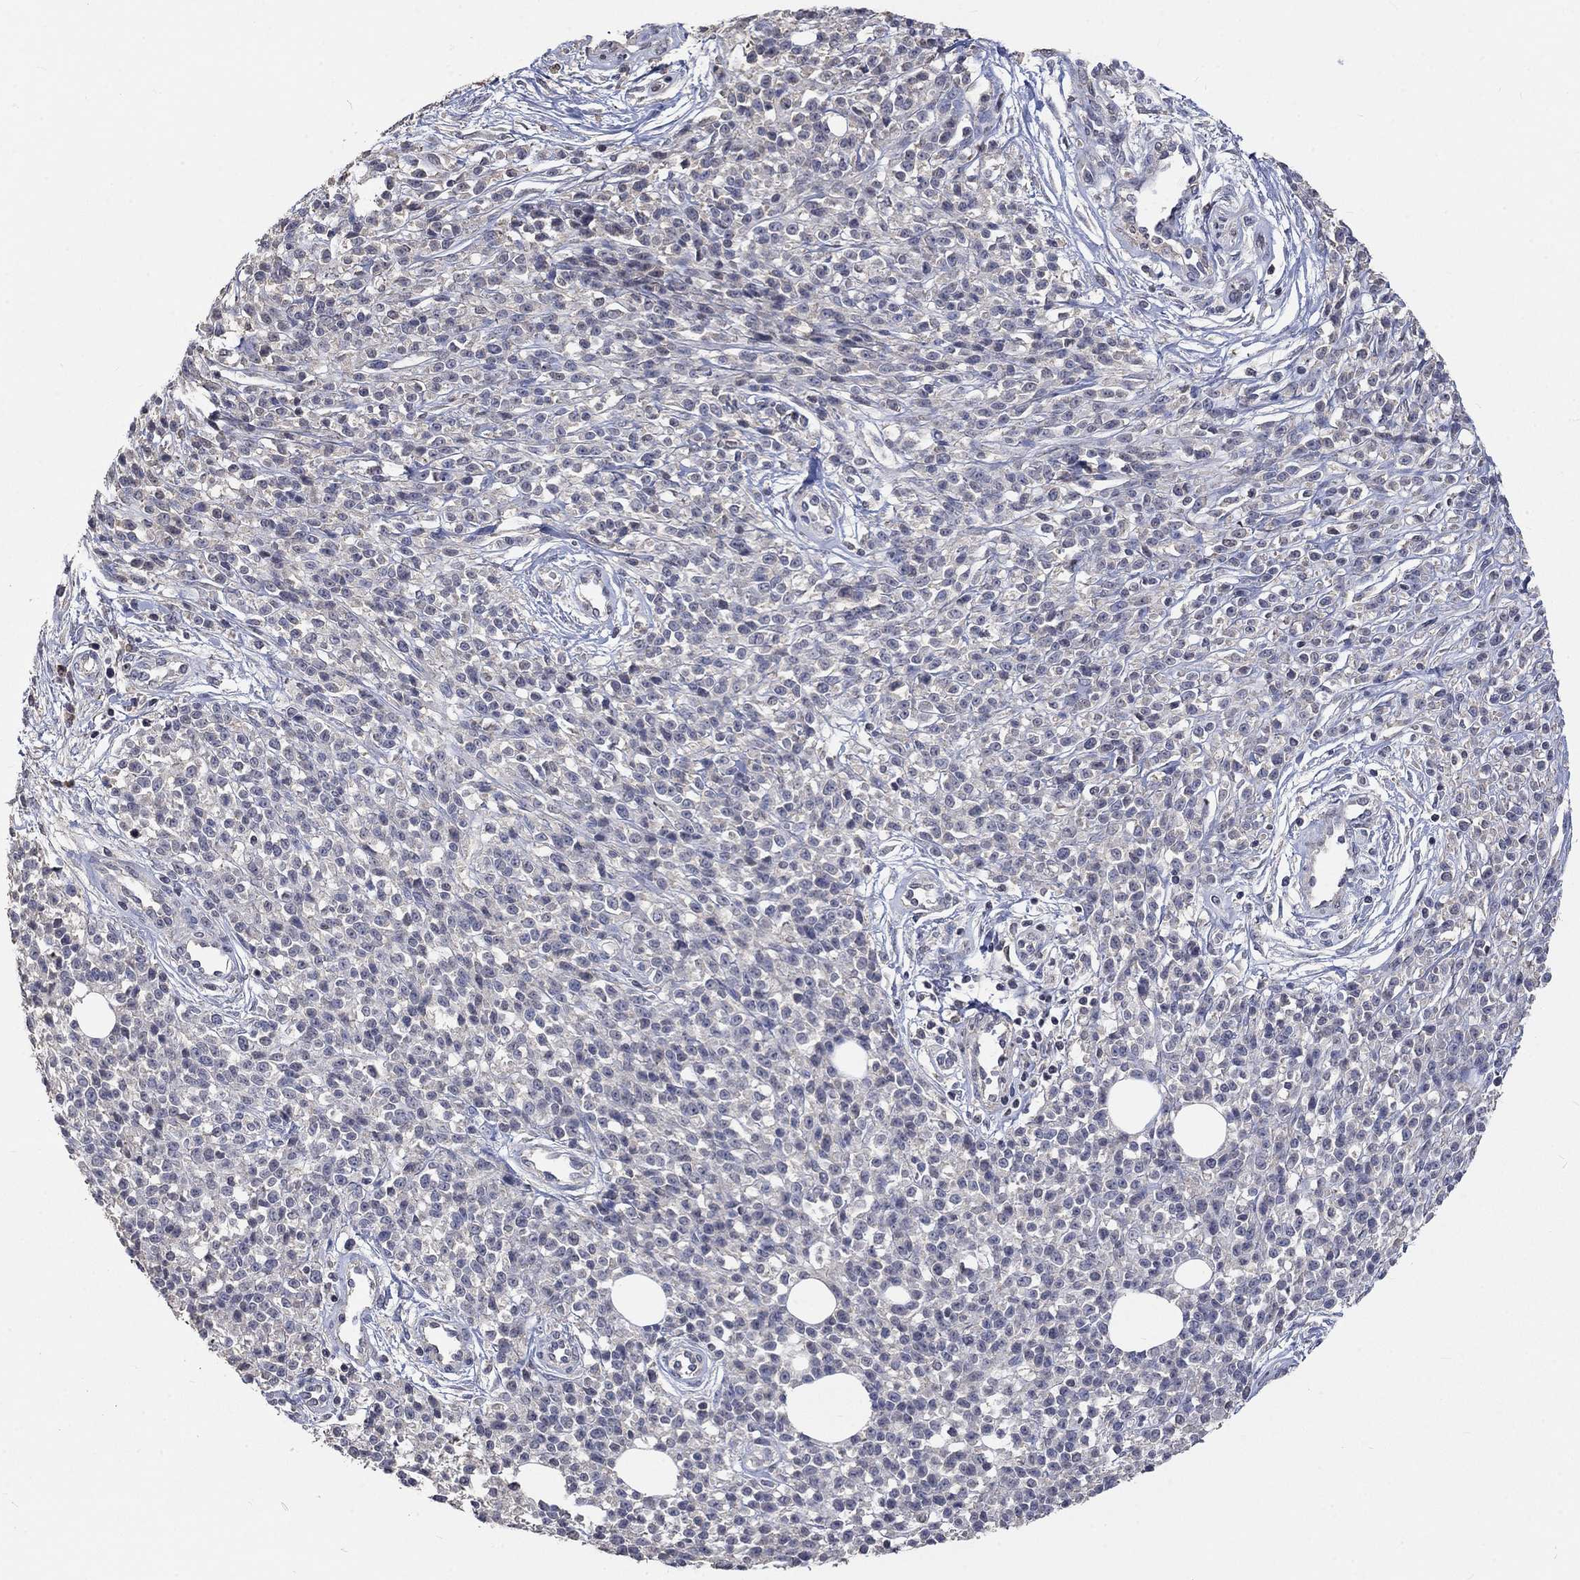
{"staining": {"intensity": "negative", "quantity": "none", "location": "none"}, "tissue": "melanoma", "cell_type": "Tumor cells", "image_type": "cancer", "snomed": [{"axis": "morphology", "description": "Malignant melanoma, NOS"}, {"axis": "topography", "description": "Skin"}, {"axis": "topography", "description": "Skin of trunk"}], "caption": "Immunohistochemistry of human melanoma demonstrates no staining in tumor cells.", "gene": "ZBTB18", "patient": {"sex": "male", "age": 74}}